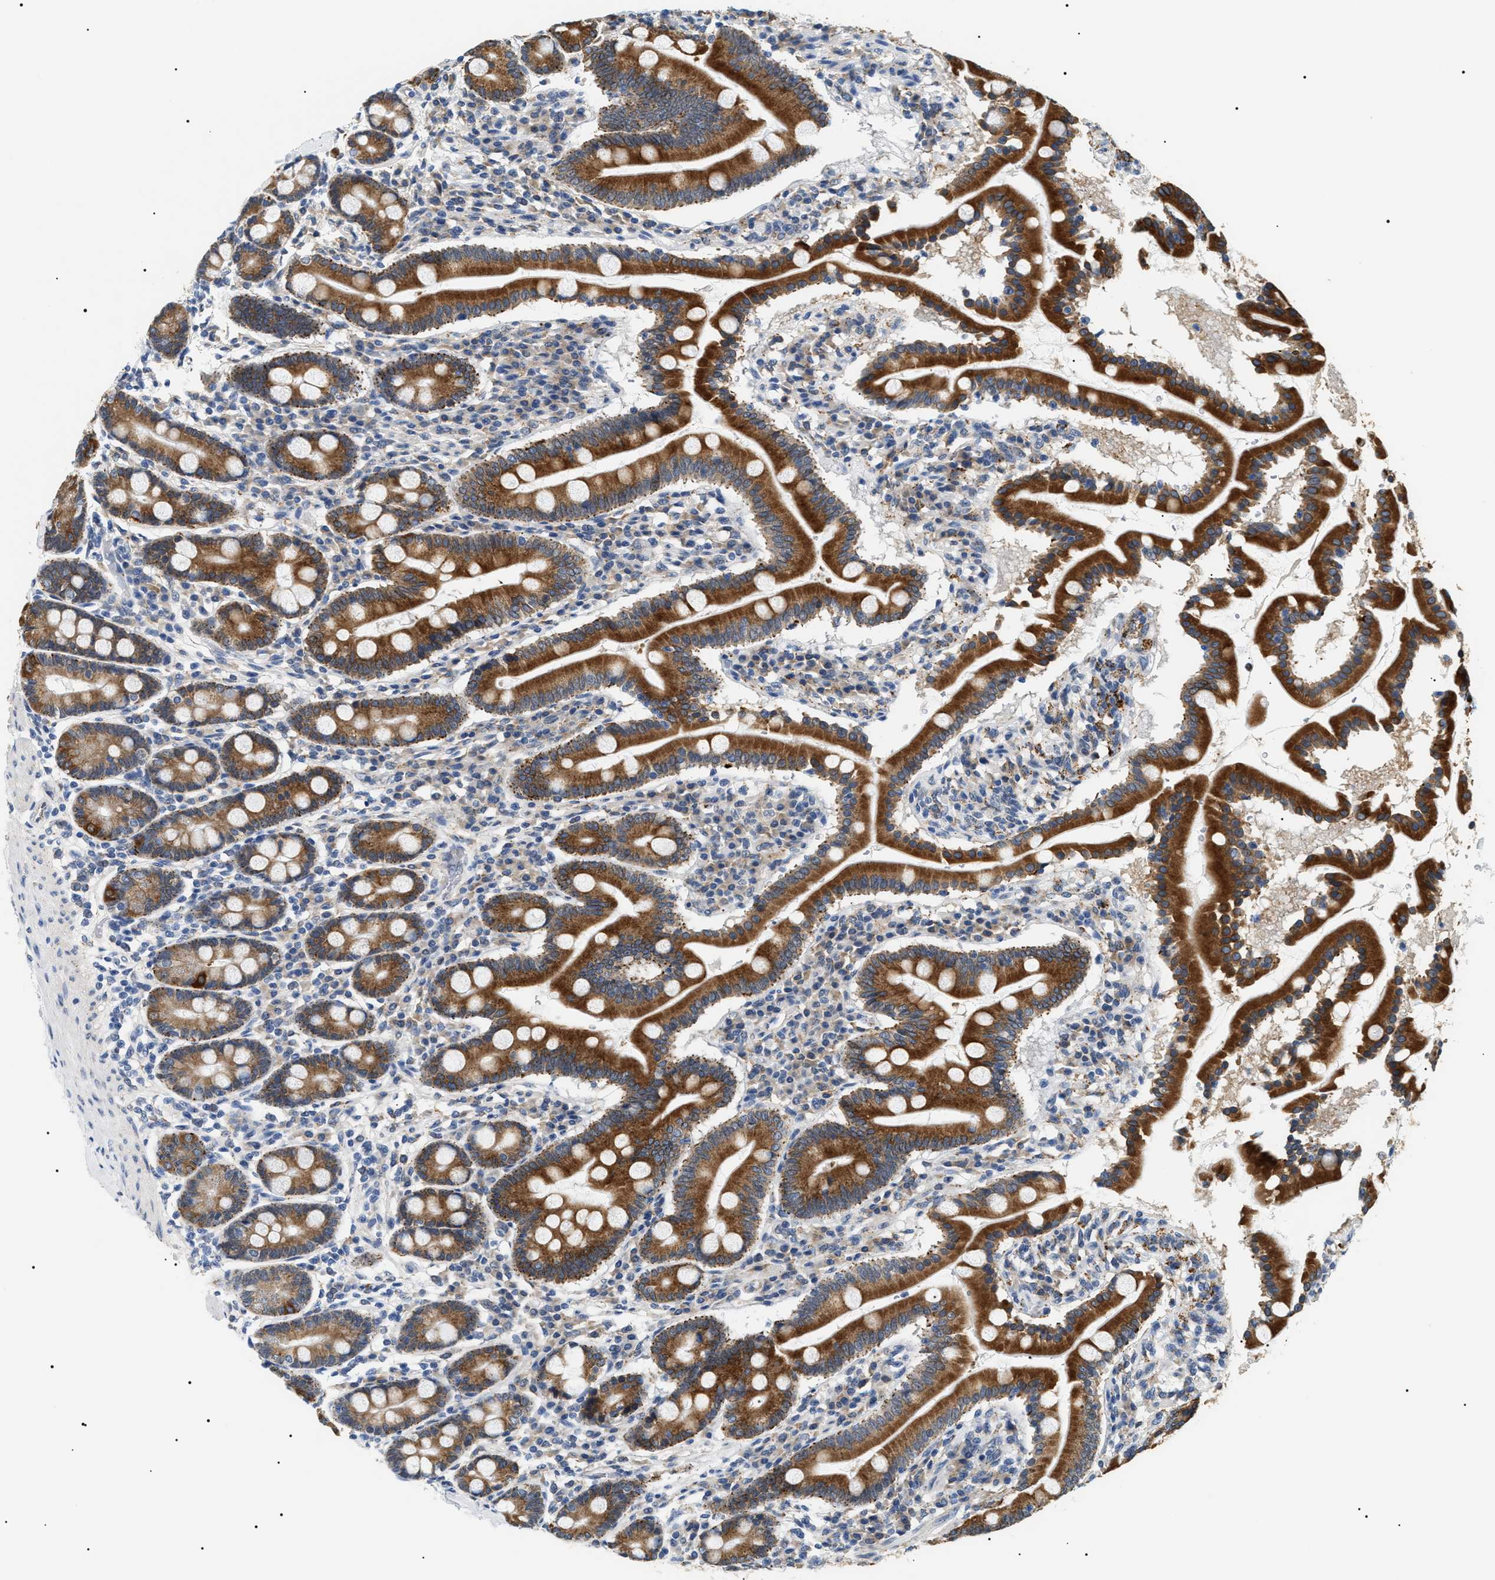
{"staining": {"intensity": "strong", "quantity": ">75%", "location": "cytoplasmic/membranous"}, "tissue": "duodenum", "cell_type": "Glandular cells", "image_type": "normal", "snomed": [{"axis": "morphology", "description": "Normal tissue, NOS"}, {"axis": "topography", "description": "Duodenum"}], "caption": "Protein staining of benign duodenum demonstrates strong cytoplasmic/membranous expression in about >75% of glandular cells.", "gene": "HSD17B11", "patient": {"sex": "male", "age": 50}}